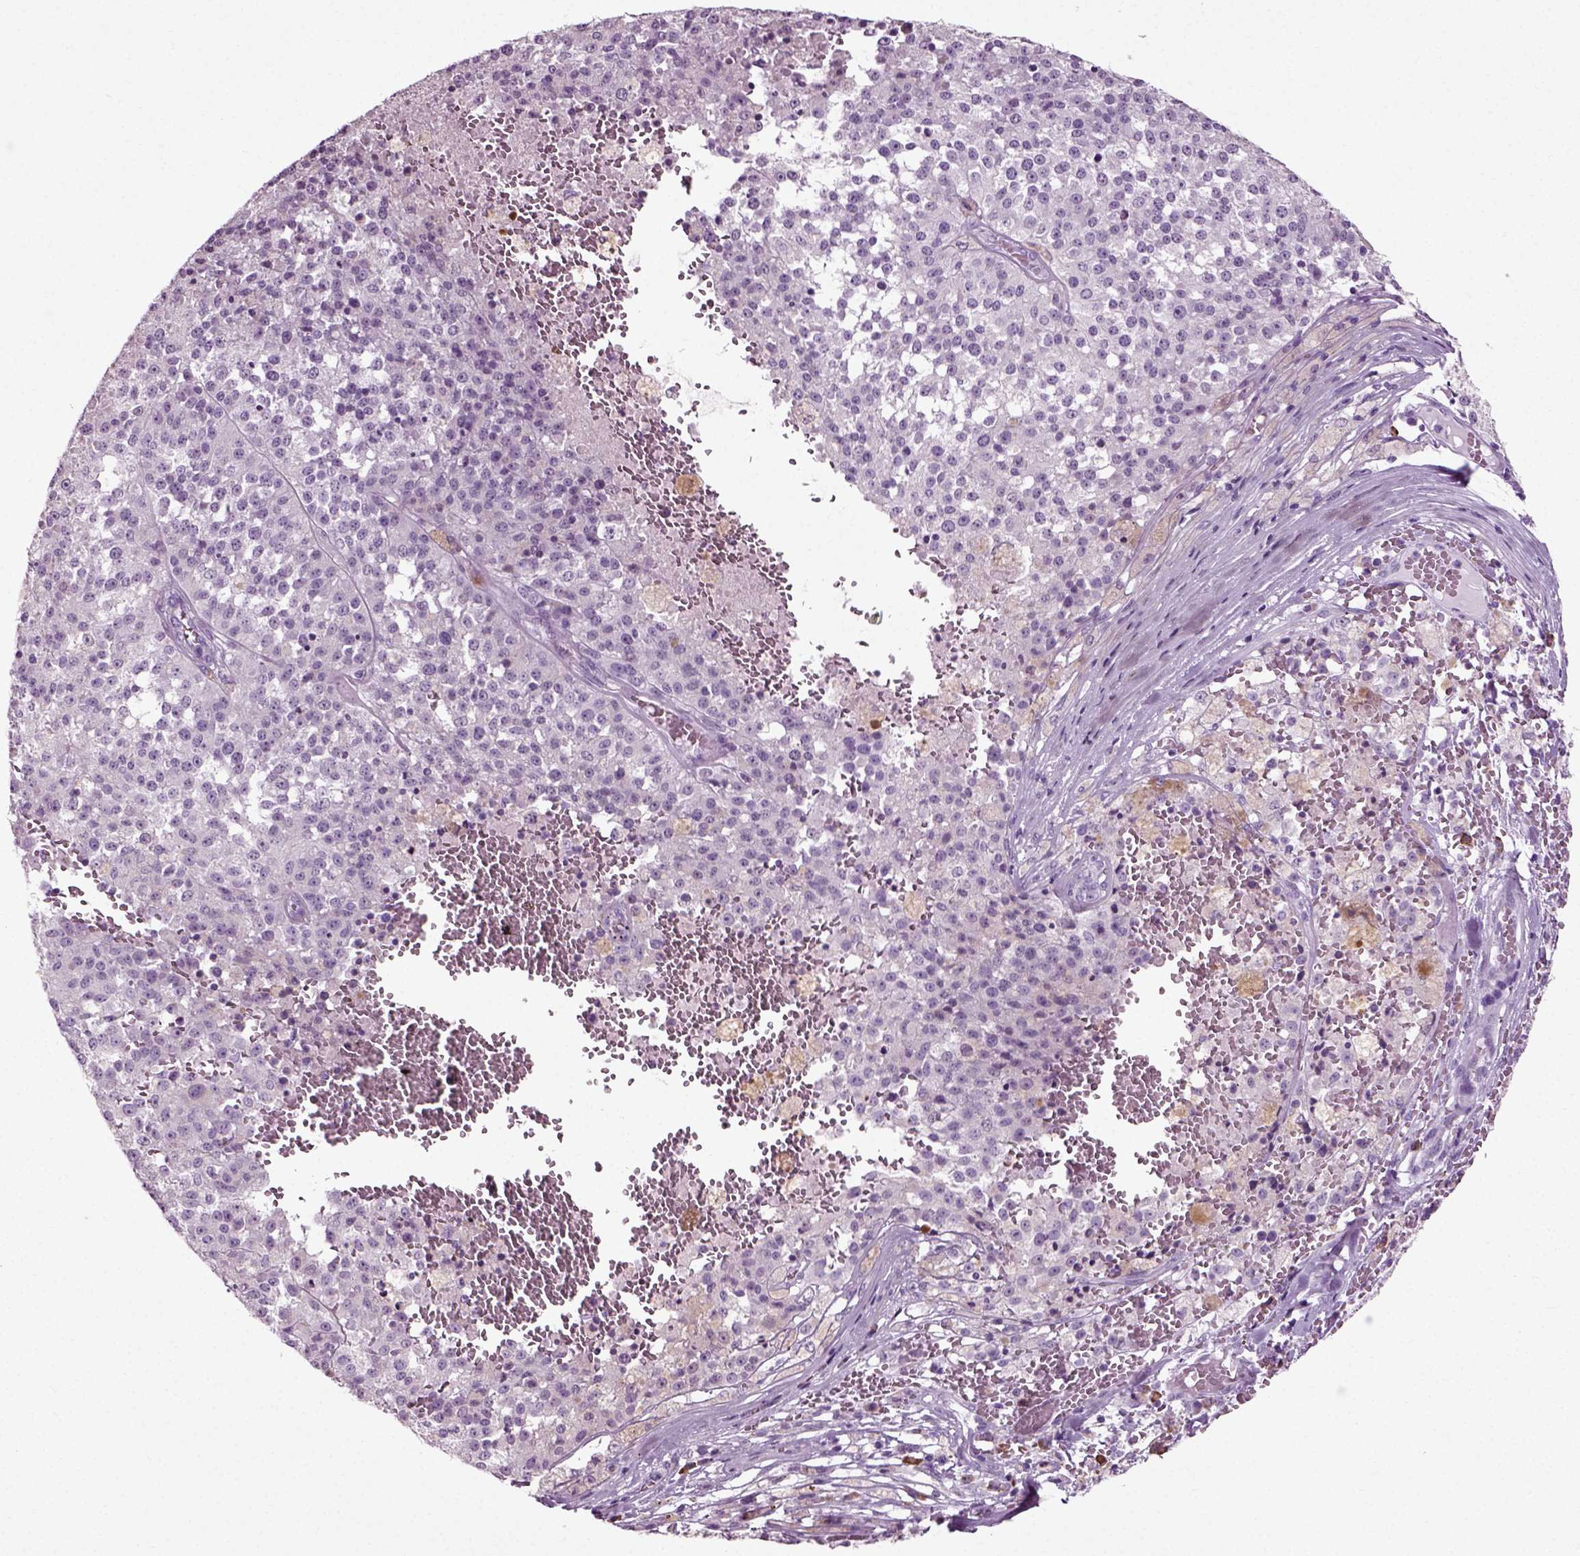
{"staining": {"intensity": "negative", "quantity": "none", "location": "none"}, "tissue": "melanoma", "cell_type": "Tumor cells", "image_type": "cancer", "snomed": [{"axis": "morphology", "description": "Malignant melanoma, Metastatic site"}, {"axis": "topography", "description": "Lymph node"}], "caption": "DAB (3,3'-diaminobenzidine) immunohistochemical staining of malignant melanoma (metastatic site) demonstrates no significant positivity in tumor cells.", "gene": "SLC26A8", "patient": {"sex": "female", "age": 64}}